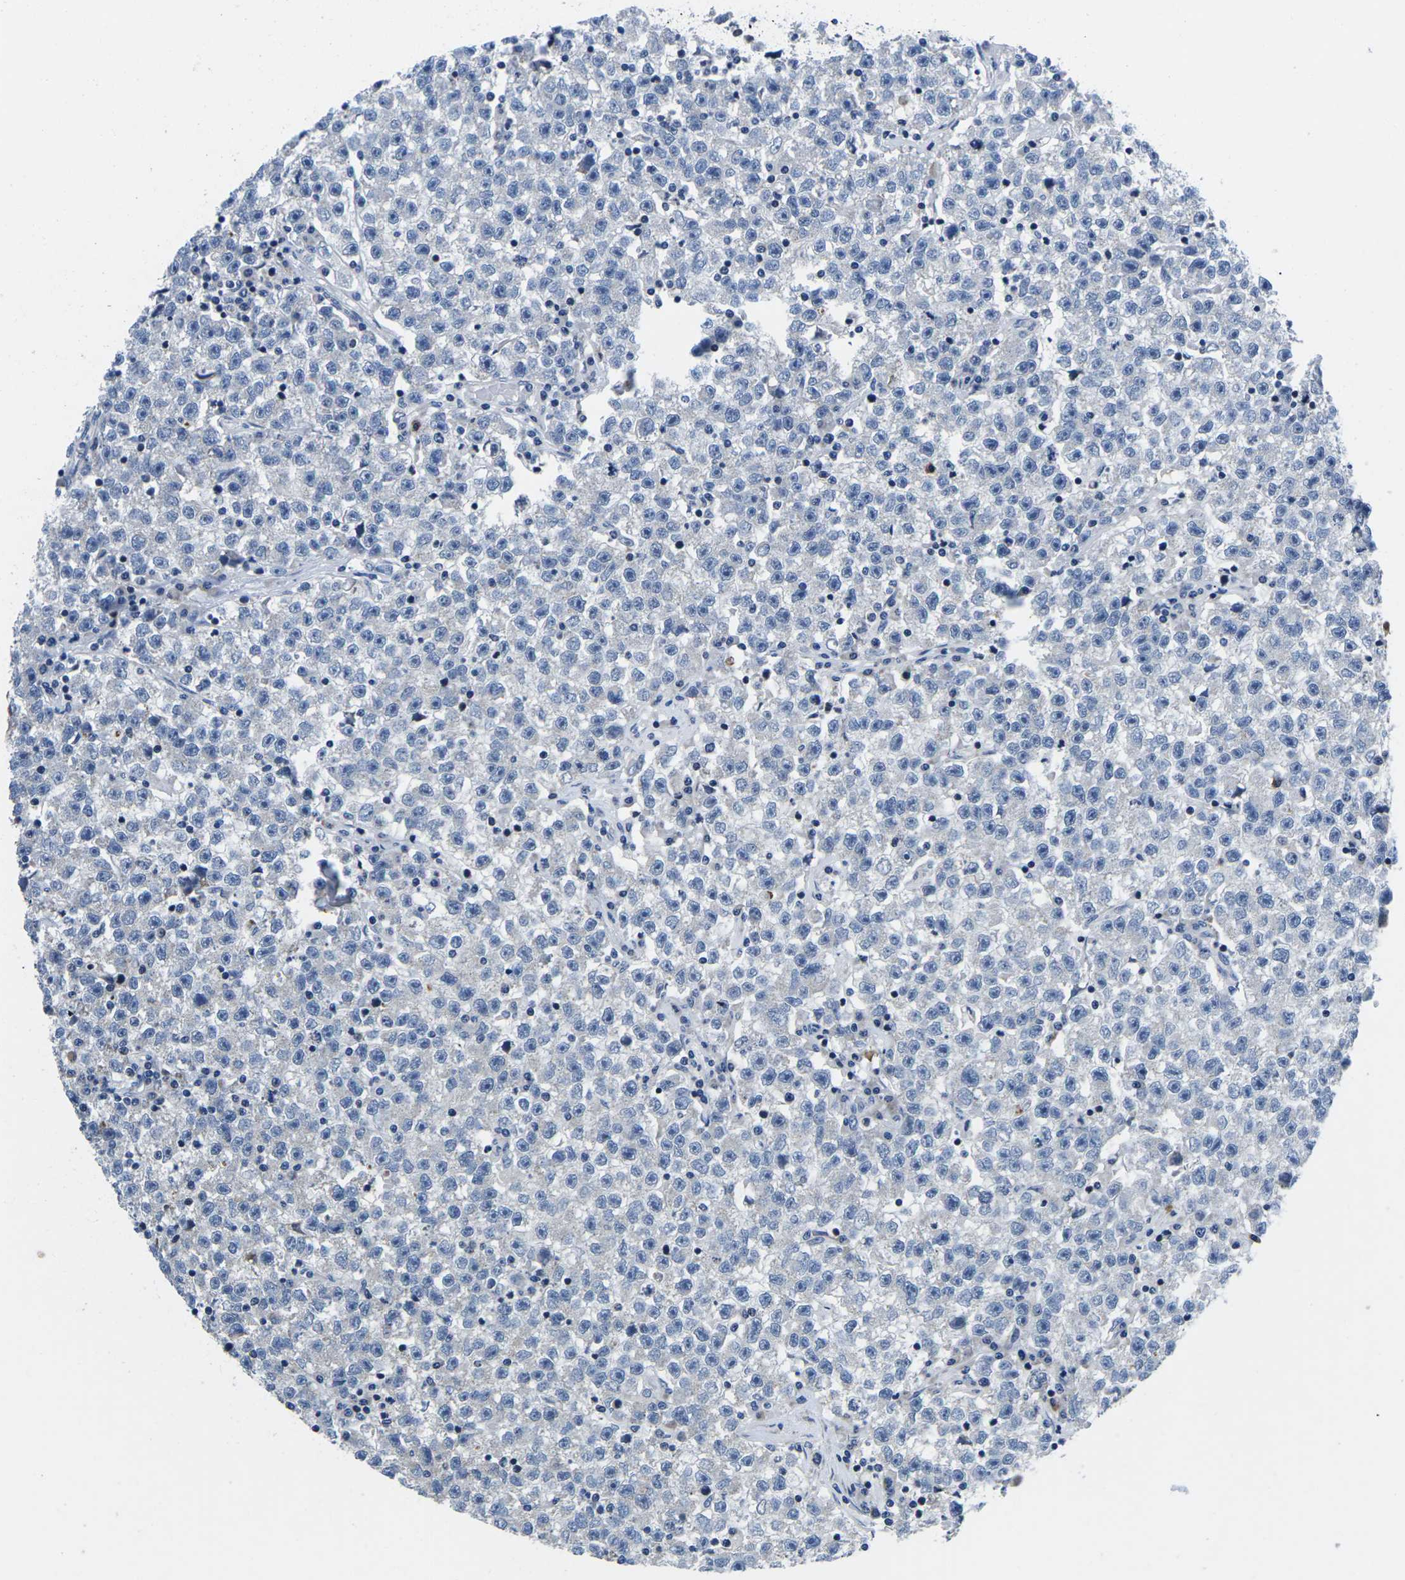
{"staining": {"intensity": "negative", "quantity": "none", "location": "none"}, "tissue": "testis cancer", "cell_type": "Tumor cells", "image_type": "cancer", "snomed": [{"axis": "morphology", "description": "Seminoma, NOS"}, {"axis": "topography", "description": "Testis"}], "caption": "Immunohistochemical staining of testis cancer (seminoma) exhibits no significant expression in tumor cells. The staining is performed using DAB (3,3'-diaminobenzidine) brown chromogen with nuclei counter-stained in using hematoxylin.", "gene": "CDC73", "patient": {"sex": "male", "age": 22}}